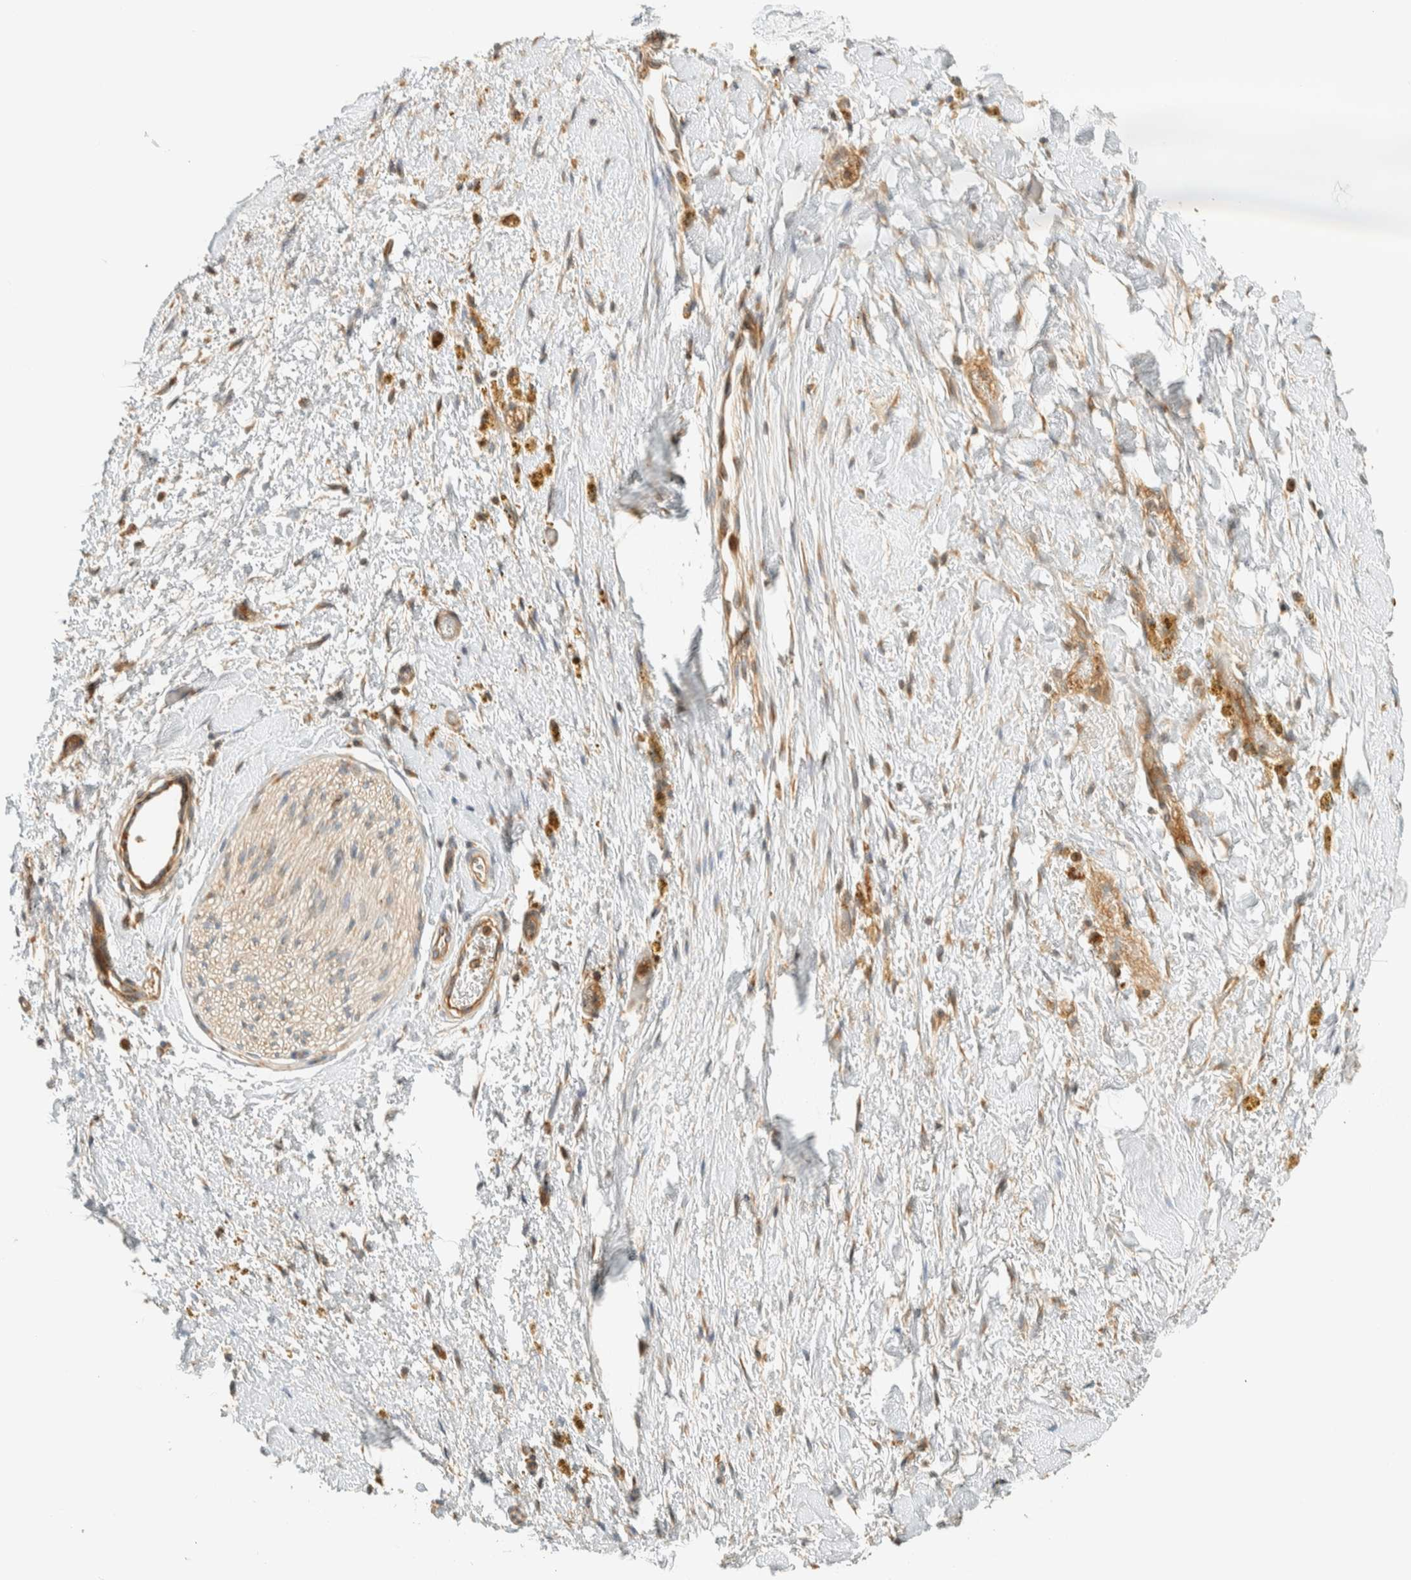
{"staining": {"intensity": "negative", "quantity": "none", "location": "none"}, "tissue": "adipose tissue", "cell_type": "Adipocytes", "image_type": "normal", "snomed": [{"axis": "morphology", "description": "Normal tissue, NOS"}, {"axis": "topography", "description": "Kidney"}, {"axis": "topography", "description": "Peripheral nerve tissue"}], "caption": "Immunohistochemistry histopathology image of unremarkable adipose tissue: adipose tissue stained with DAB (3,3'-diaminobenzidine) exhibits no significant protein positivity in adipocytes.", "gene": "ARFGEF1", "patient": {"sex": "male", "age": 7}}